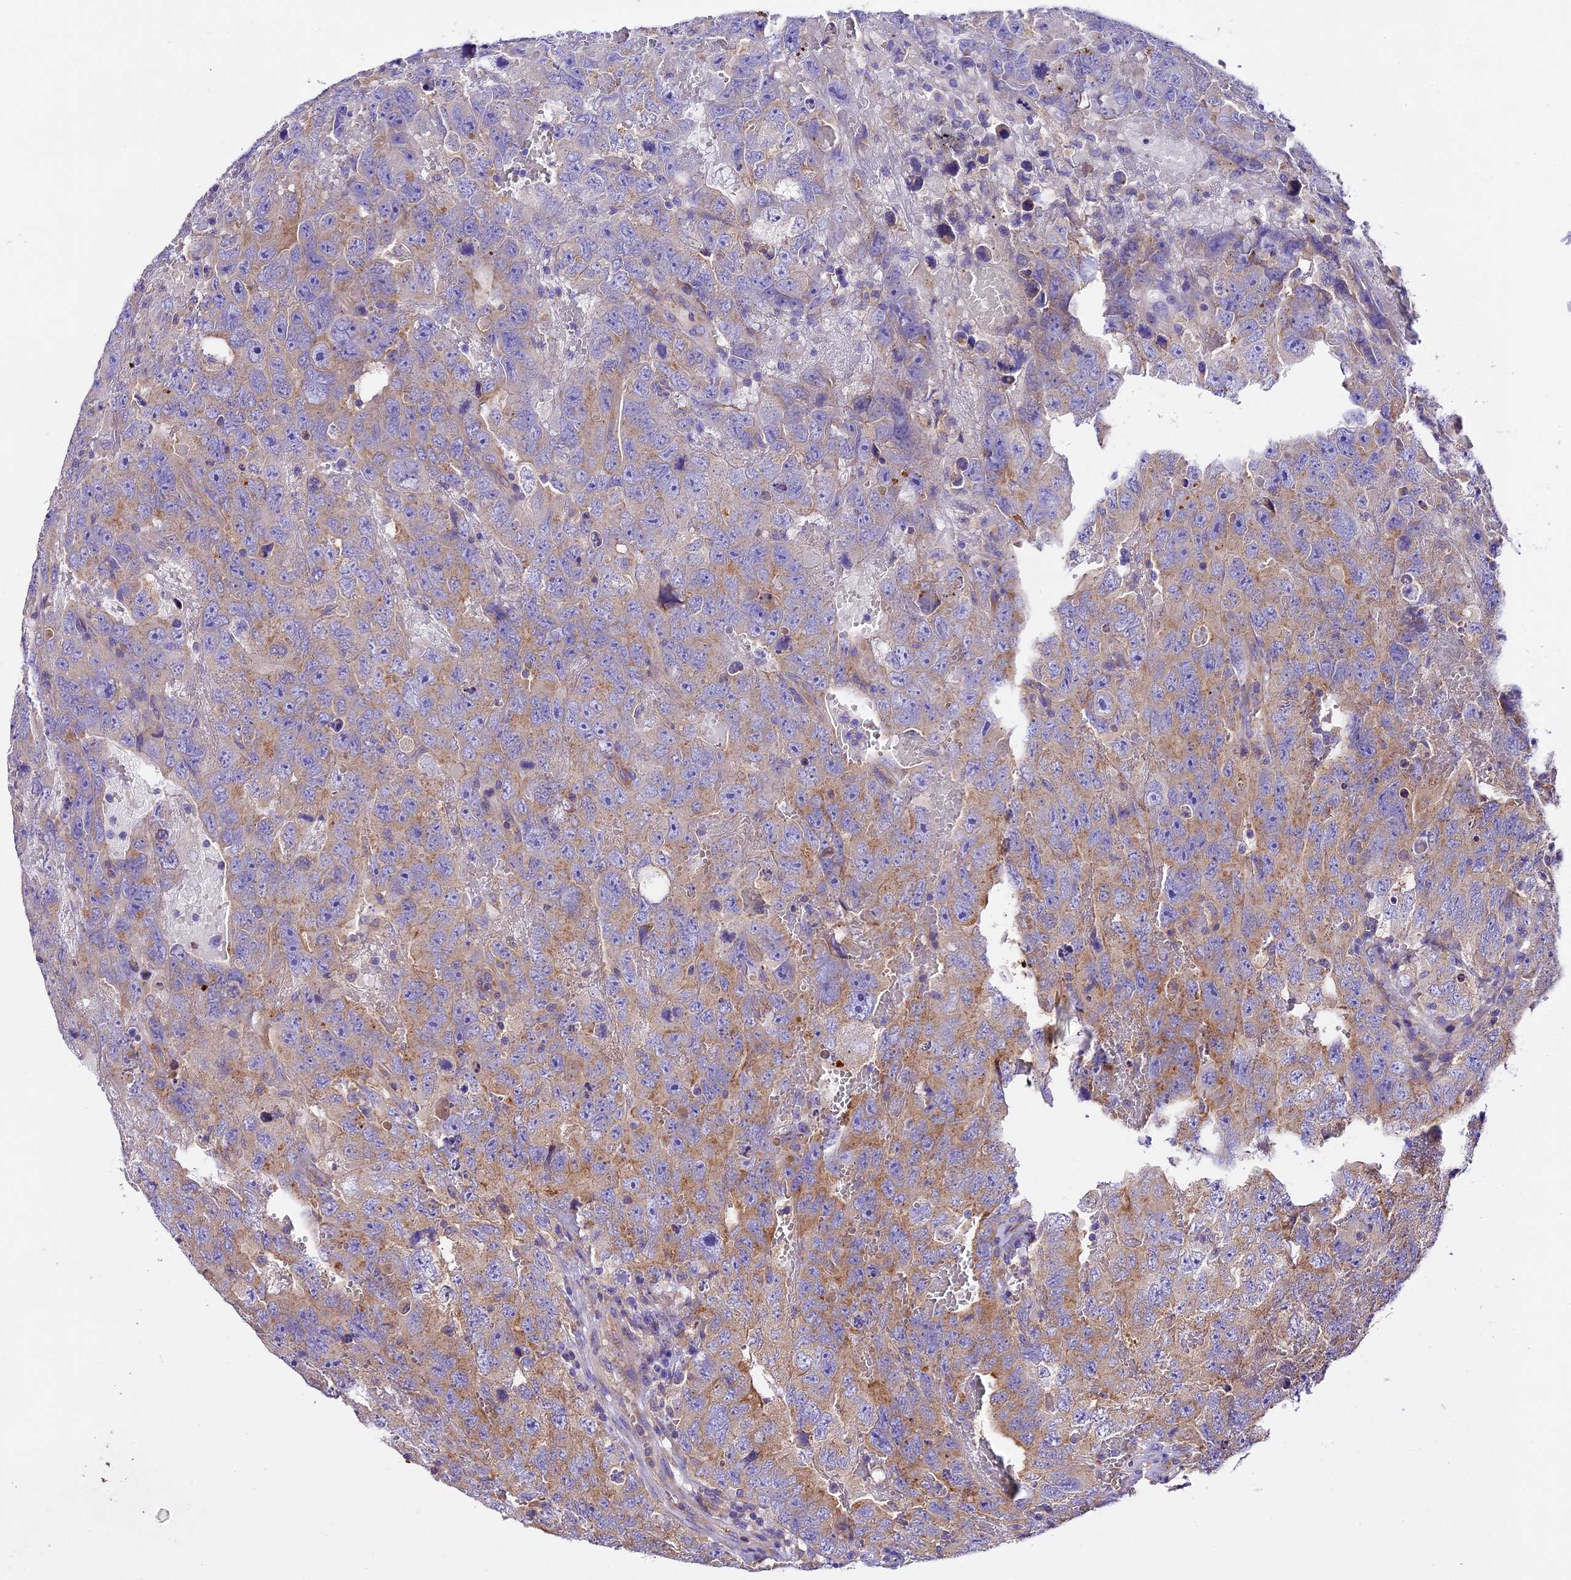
{"staining": {"intensity": "moderate", "quantity": "<25%", "location": "cytoplasmic/membranous"}, "tissue": "testis cancer", "cell_type": "Tumor cells", "image_type": "cancer", "snomed": [{"axis": "morphology", "description": "Carcinoma, Embryonal, NOS"}, {"axis": "topography", "description": "Testis"}], "caption": "DAB immunohistochemical staining of human testis cancer displays moderate cytoplasmic/membranous protein positivity in about <25% of tumor cells.", "gene": "PEMT", "patient": {"sex": "male", "age": 45}}